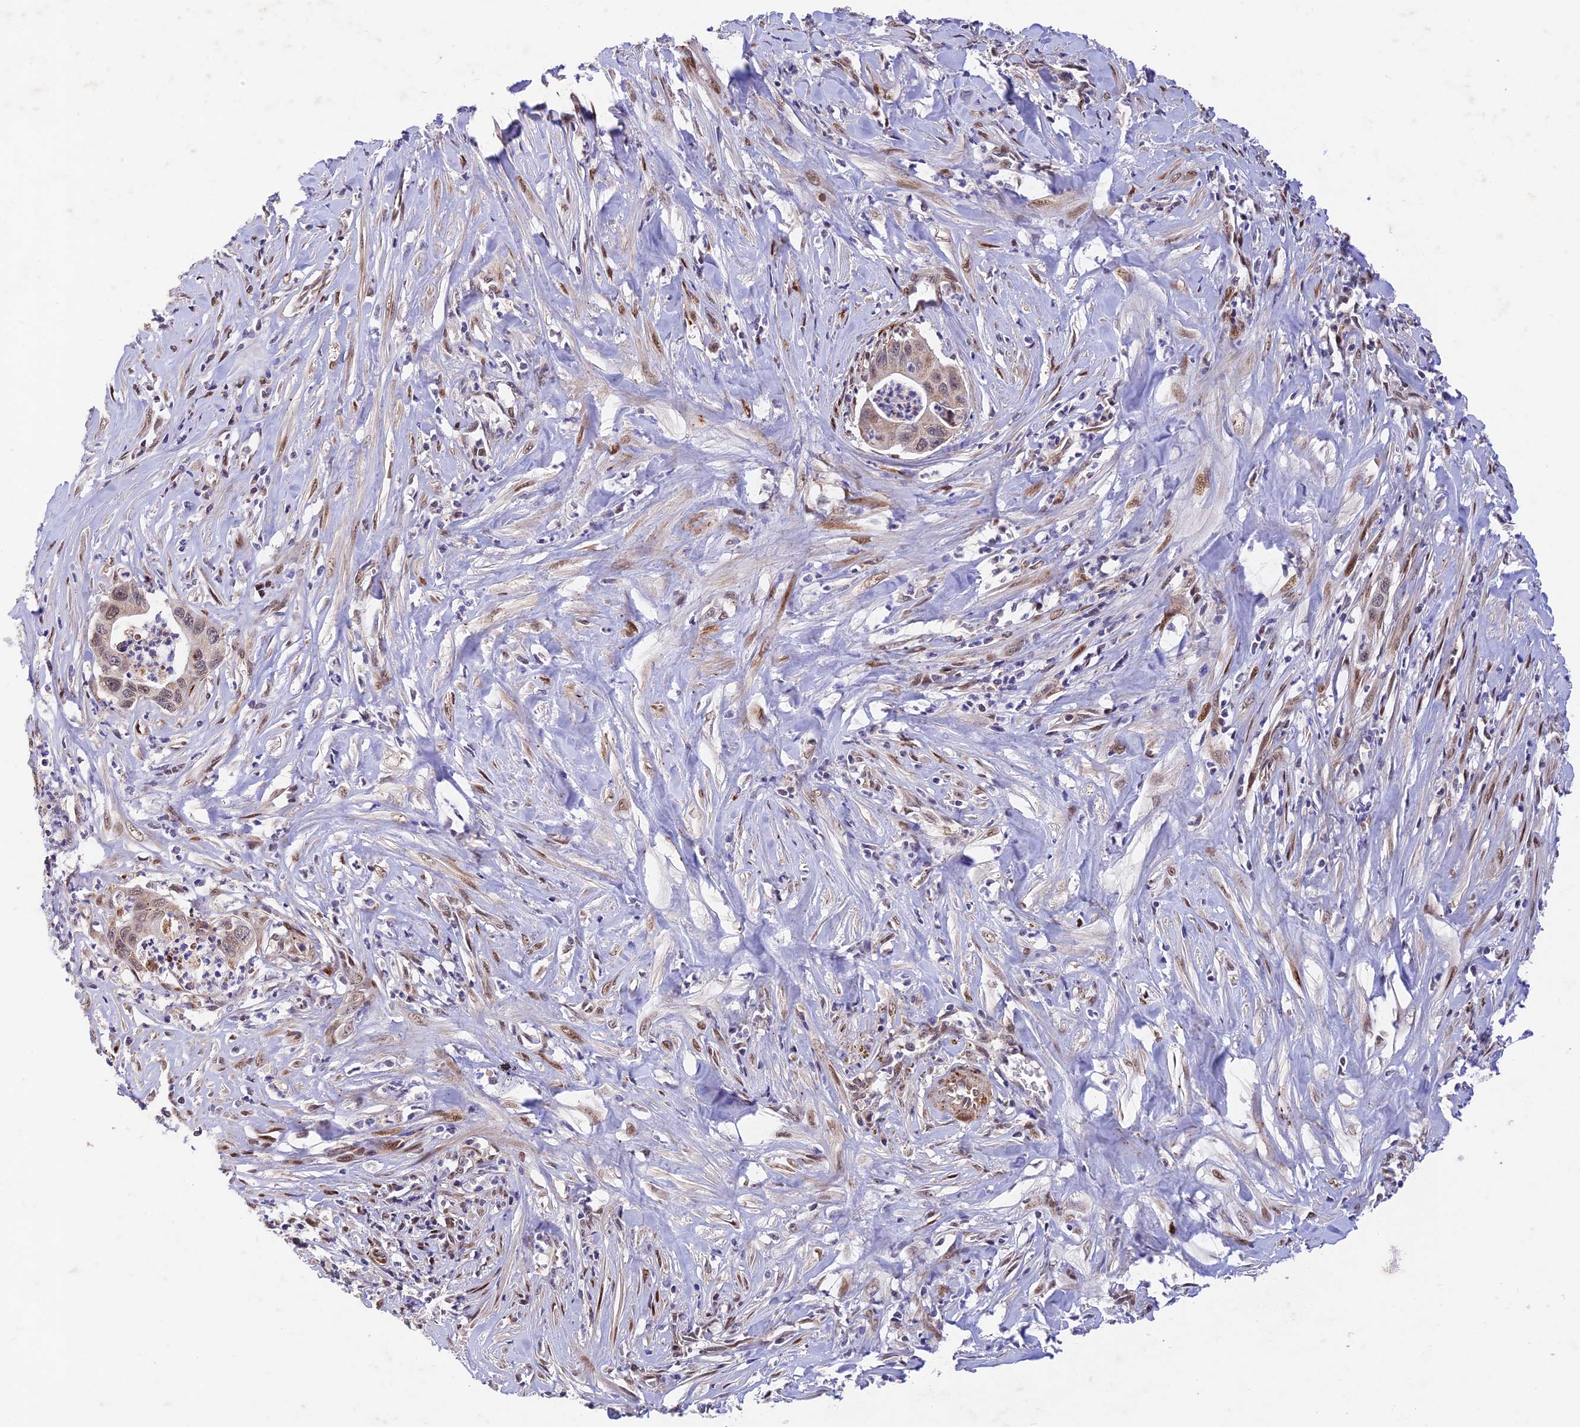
{"staining": {"intensity": "weak", "quantity": "<25%", "location": "cytoplasmic/membranous,nuclear"}, "tissue": "pancreatic cancer", "cell_type": "Tumor cells", "image_type": "cancer", "snomed": [{"axis": "morphology", "description": "Adenocarcinoma, NOS"}, {"axis": "topography", "description": "Pancreas"}], "caption": "Pancreatic cancer (adenocarcinoma) was stained to show a protein in brown. There is no significant staining in tumor cells.", "gene": "WDR55", "patient": {"sex": "male", "age": 73}}